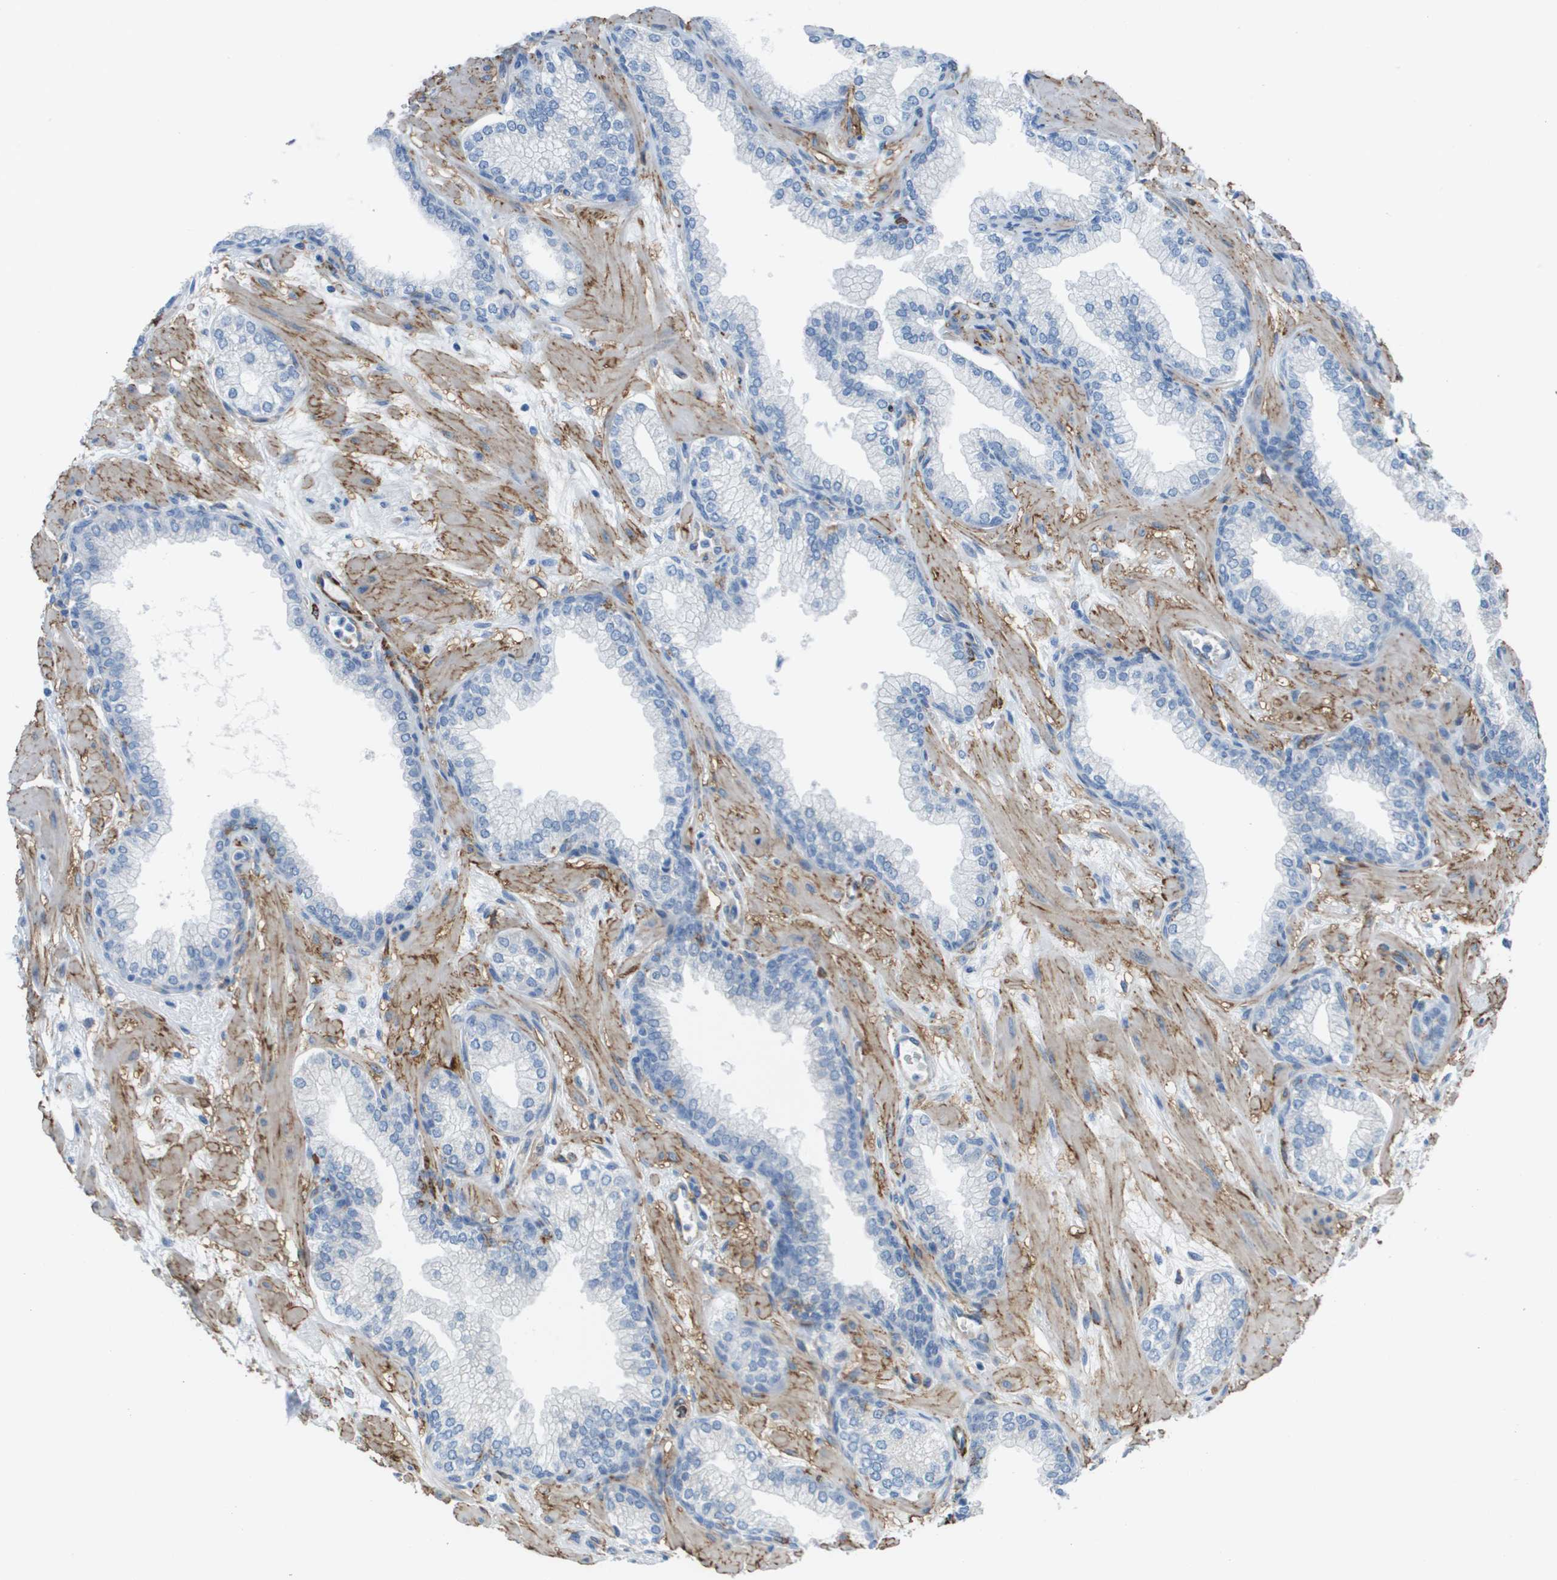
{"staining": {"intensity": "negative", "quantity": "none", "location": "none"}, "tissue": "prostate", "cell_type": "Glandular cells", "image_type": "normal", "snomed": [{"axis": "morphology", "description": "Normal tissue, NOS"}, {"axis": "morphology", "description": "Urothelial carcinoma, Low grade"}, {"axis": "topography", "description": "Urinary bladder"}, {"axis": "topography", "description": "Prostate"}], "caption": "Photomicrograph shows no significant protein positivity in glandular cells of unremarkable prostate. (DAB (3,3'-diaminobenzidine) immunohistochemistry, high magnification).", "gene": "ZBTB43", "patient": {"sex": "male", "age": 60}}